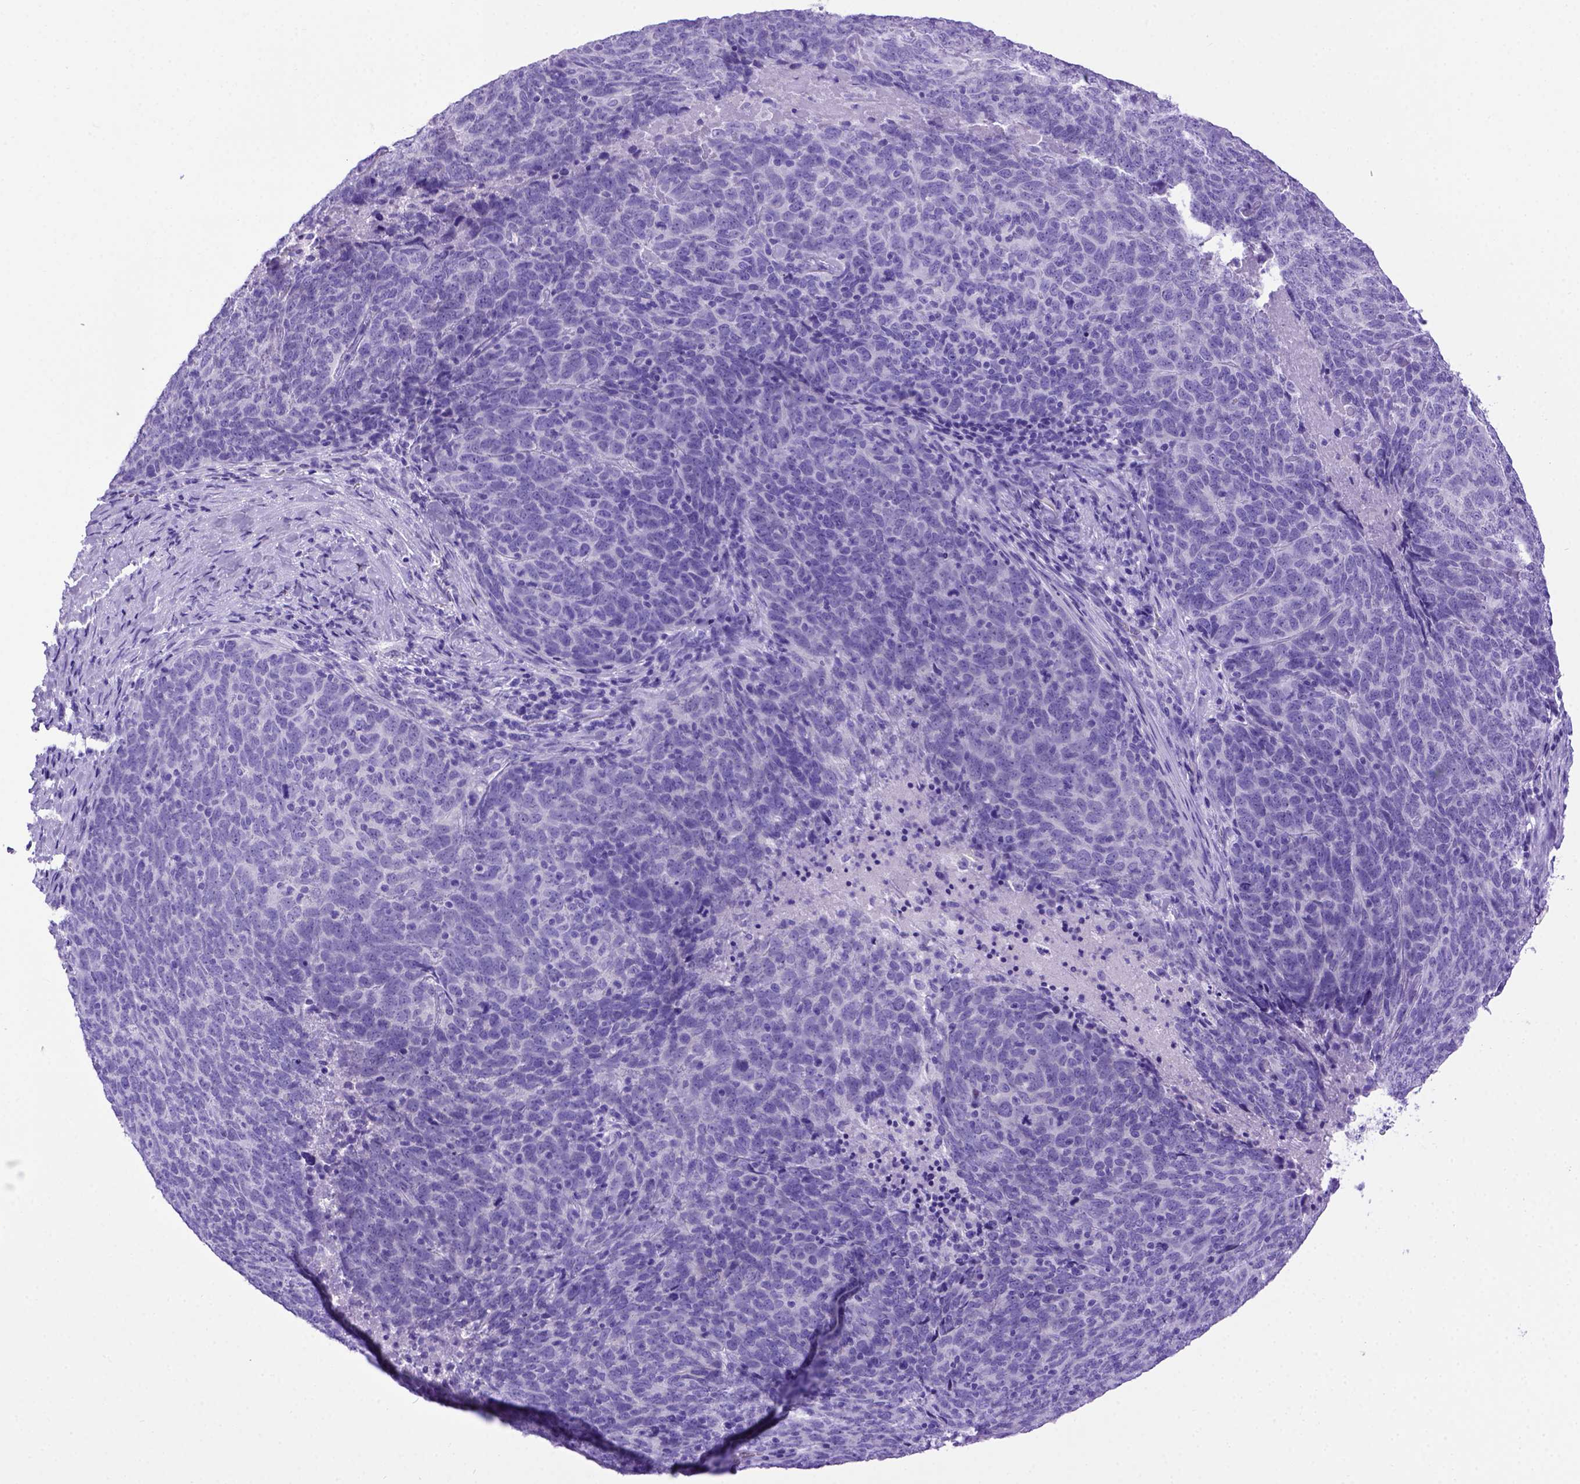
{"staining": {"intensity": "negative", "quantity": "none", "location": "none"}, "tissue": "skin cancer", "cell_type": "Tumor cells", "image_type": "cancer", "snomed": [{"axis": "morphology", "description": "Squamous cell carcinoma, NOS"}, {"axis": "topography", "description": "Skin"}, {"axis": "topography", "description": "Anal"}], "caption": "IHC of human squamous cell carcinoma (skin) demonstrates no expression in tumor cells. Brightfield microscopy of immunohistochemistry (IHC) stained with DAB (3,3'-diaminobenzidine) (brown) and hematoxylin (blue), captured at high magnification.", "gene": "MEOX2", "patient": {"sex": "female", "age": 51}}